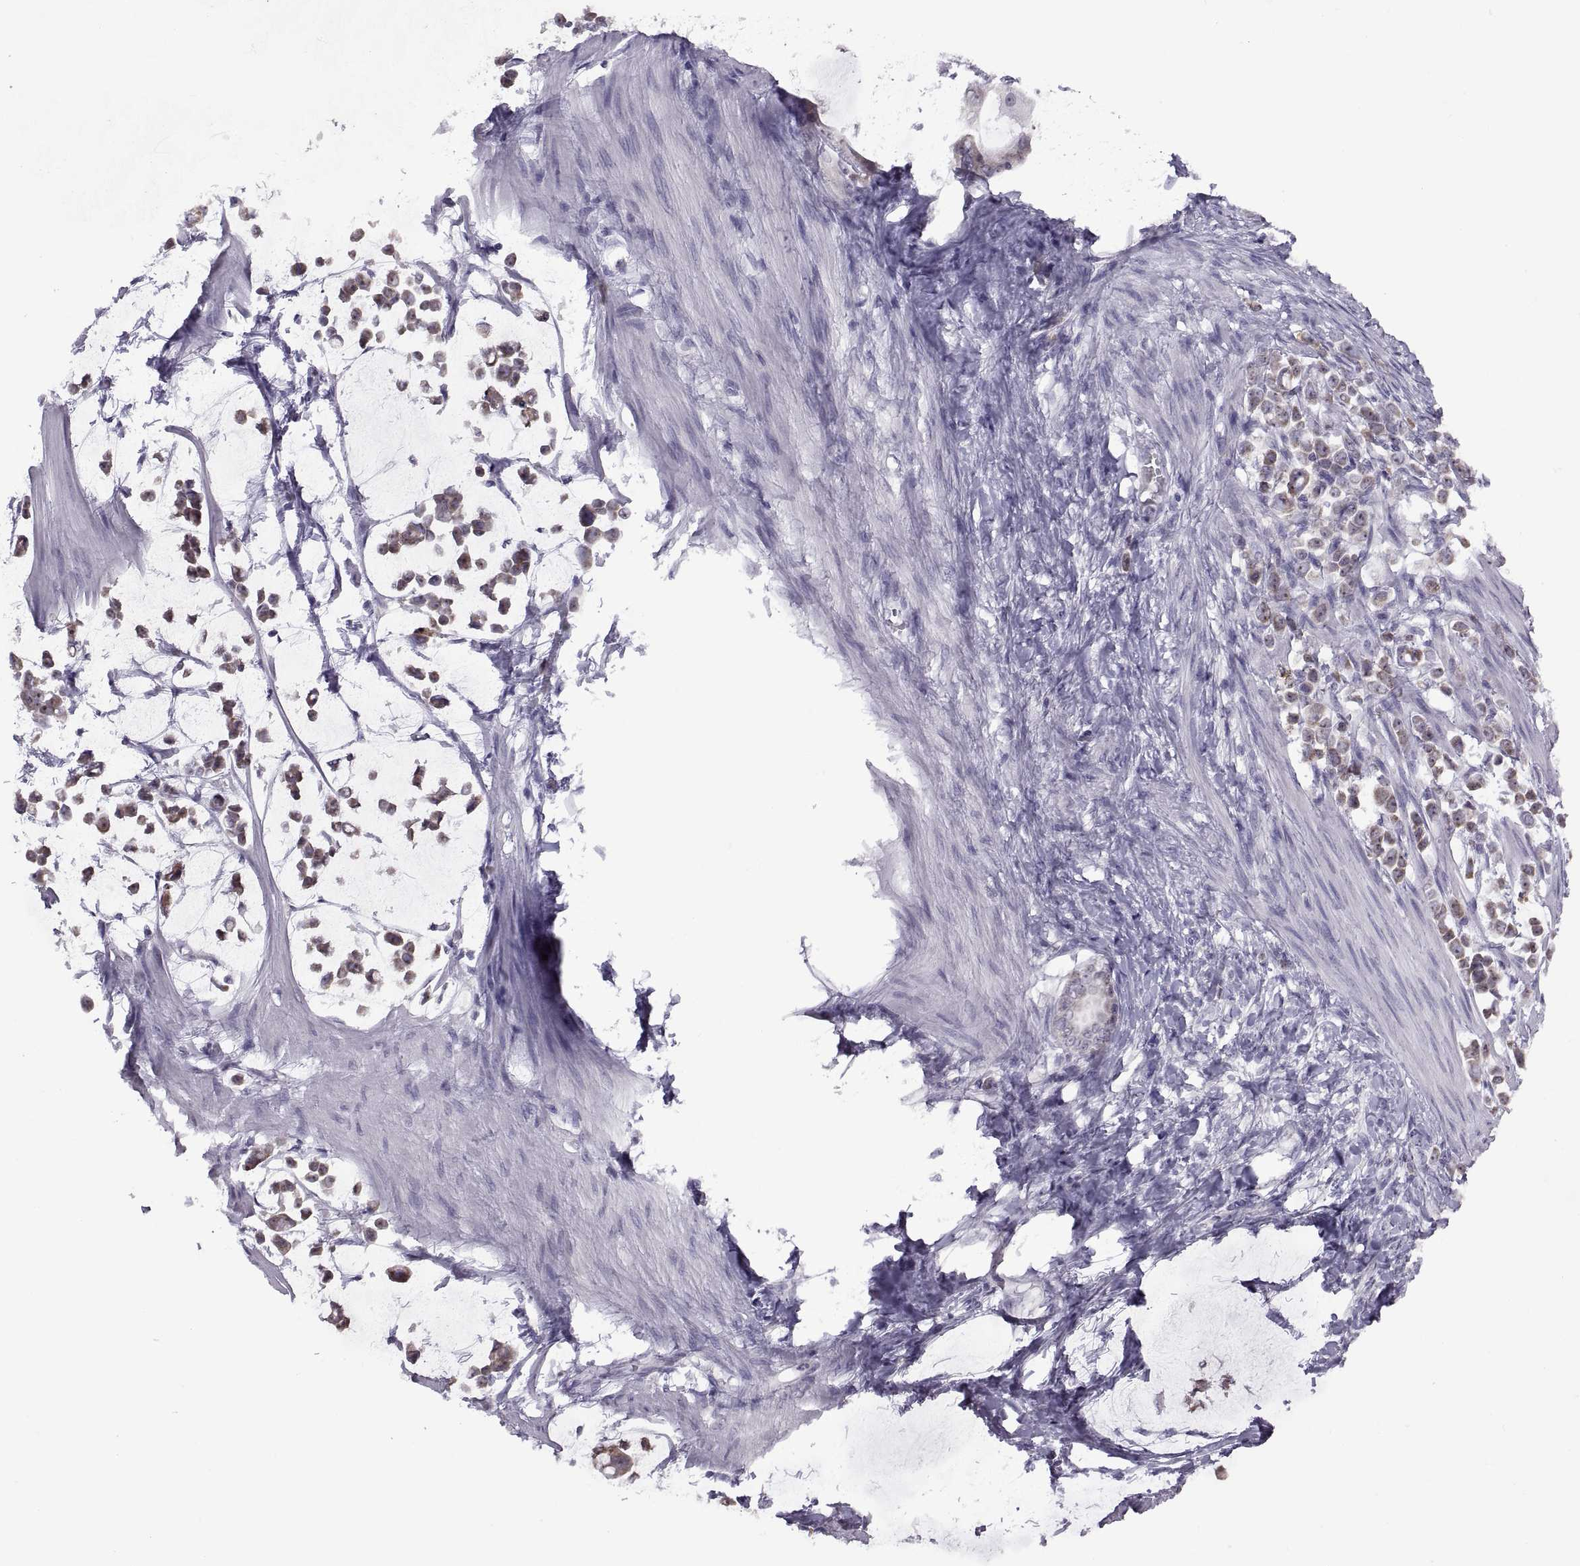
{"staining": {"intensity": "strong", "quantity": "<25%", "location": "cytoplasmic/membranous"}, "tissue": "stomach cancer", "cell_type": "Tumor cells", "image_type": "cancer", "snomed": [{"axis": "morphology", "description": "Adenocarcinoma, NOS"}, {"axis": "topography", "description": "Stomach"}], "caption": "Adenocarcinoma (stomach) stained for a protein shows strong cytoplasmic/membranous positivity in tumor cells.", "gene": "ASIC2", "patient": {"sex": "male", "age": 82}}